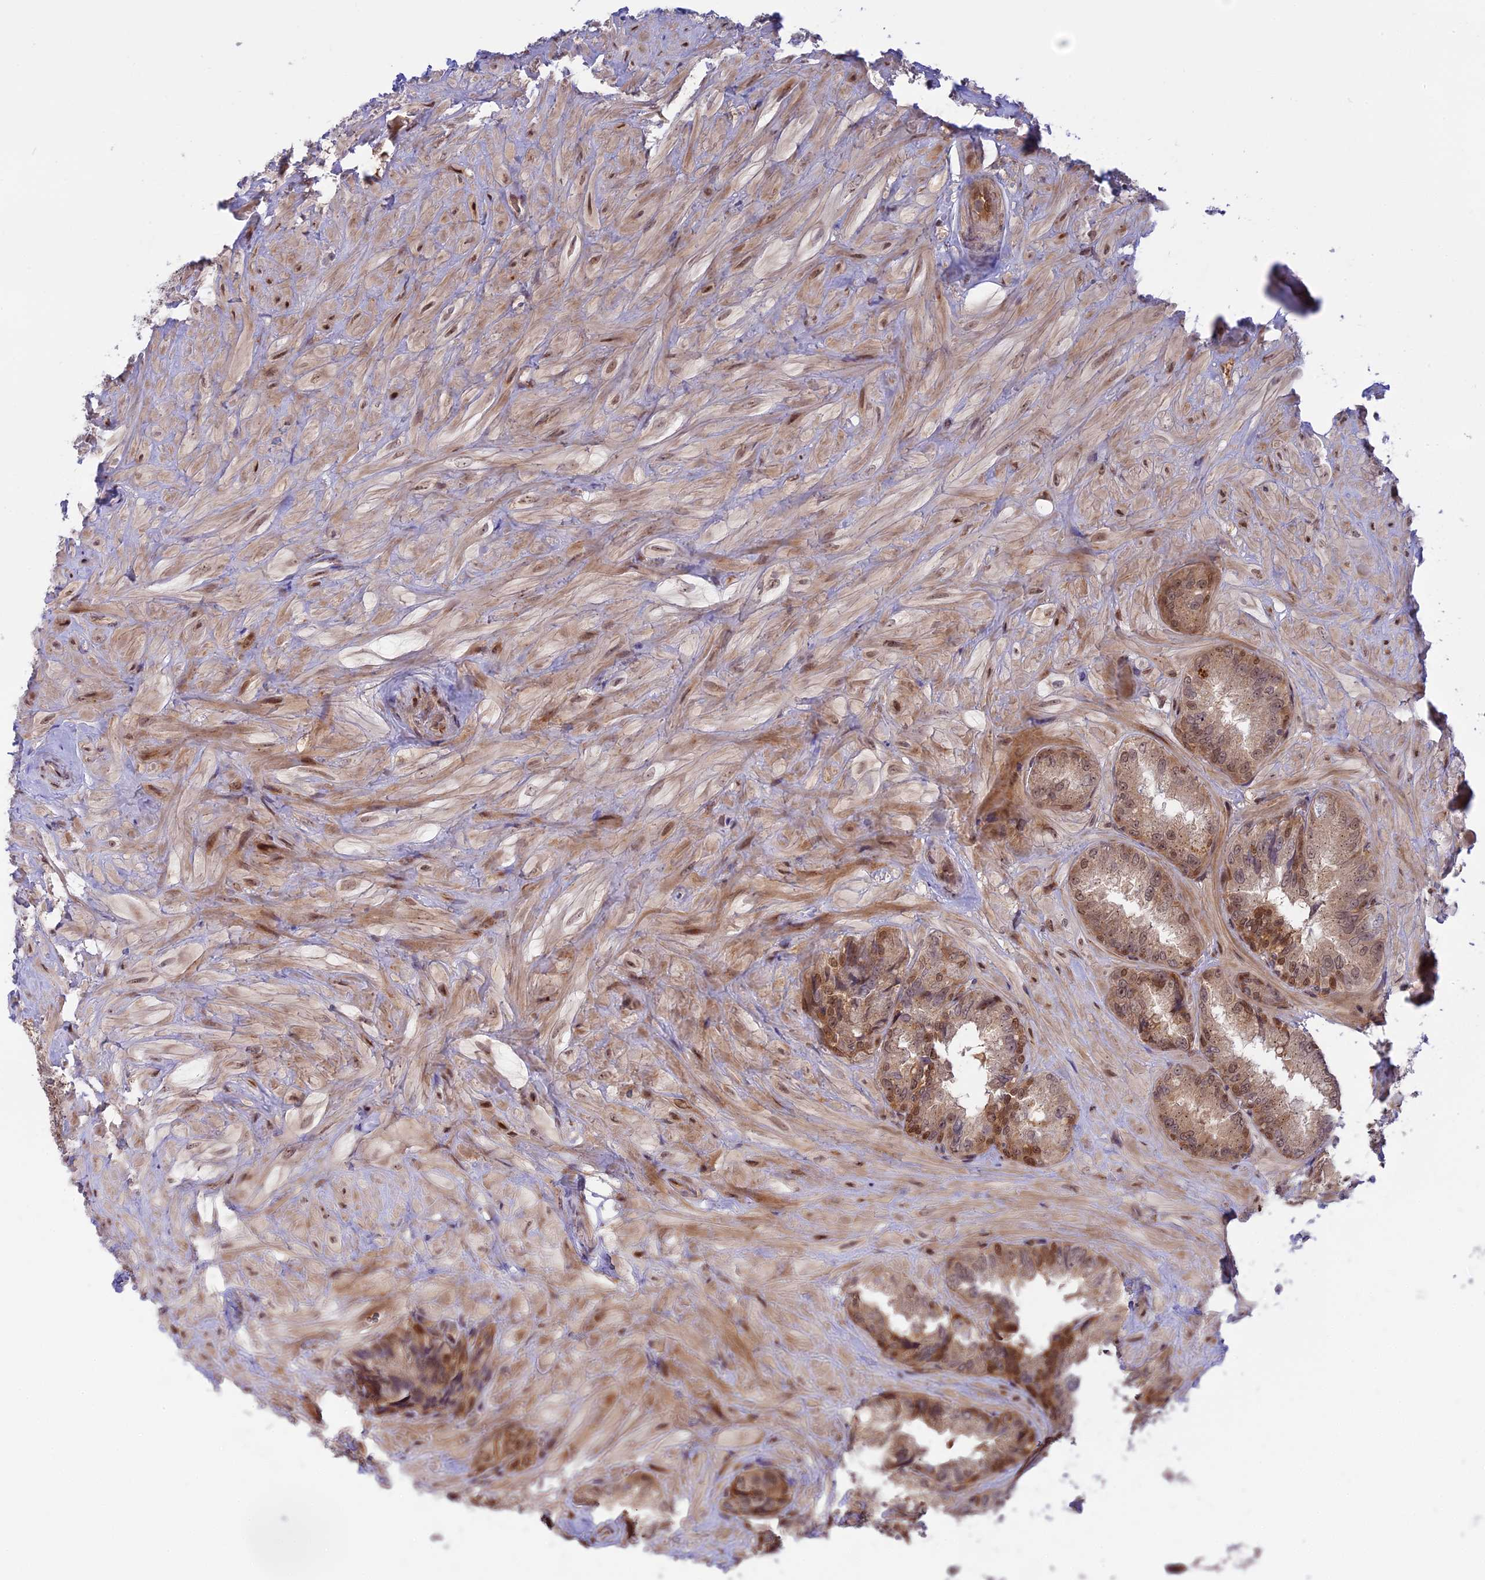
{"staining": {"intensity": "moderate", "quantity": "25%-75%", "location": "nuclear"}, "tissue": "seminal vesicle", "cell_type": "Glandular cells", "image_type": "normal", "snomed": [{"axis": "morphology", "description": "Normal tissue, NOS"}, {"axis": "topography", "description": "Prostate and seminal vesicle, NOS"}, {"axis": "topography", "description": "Prostate"}, {"axis": "topography", "description": "Seminal veicle"}], "caption": "Protein staining of unremarkable seminal vesicle exhibits moderate nuclear positivity in approximately 25%-75% of glandular cells.", "gene": "ZNF428", "patient": {"sex": "male", "age": 67}}